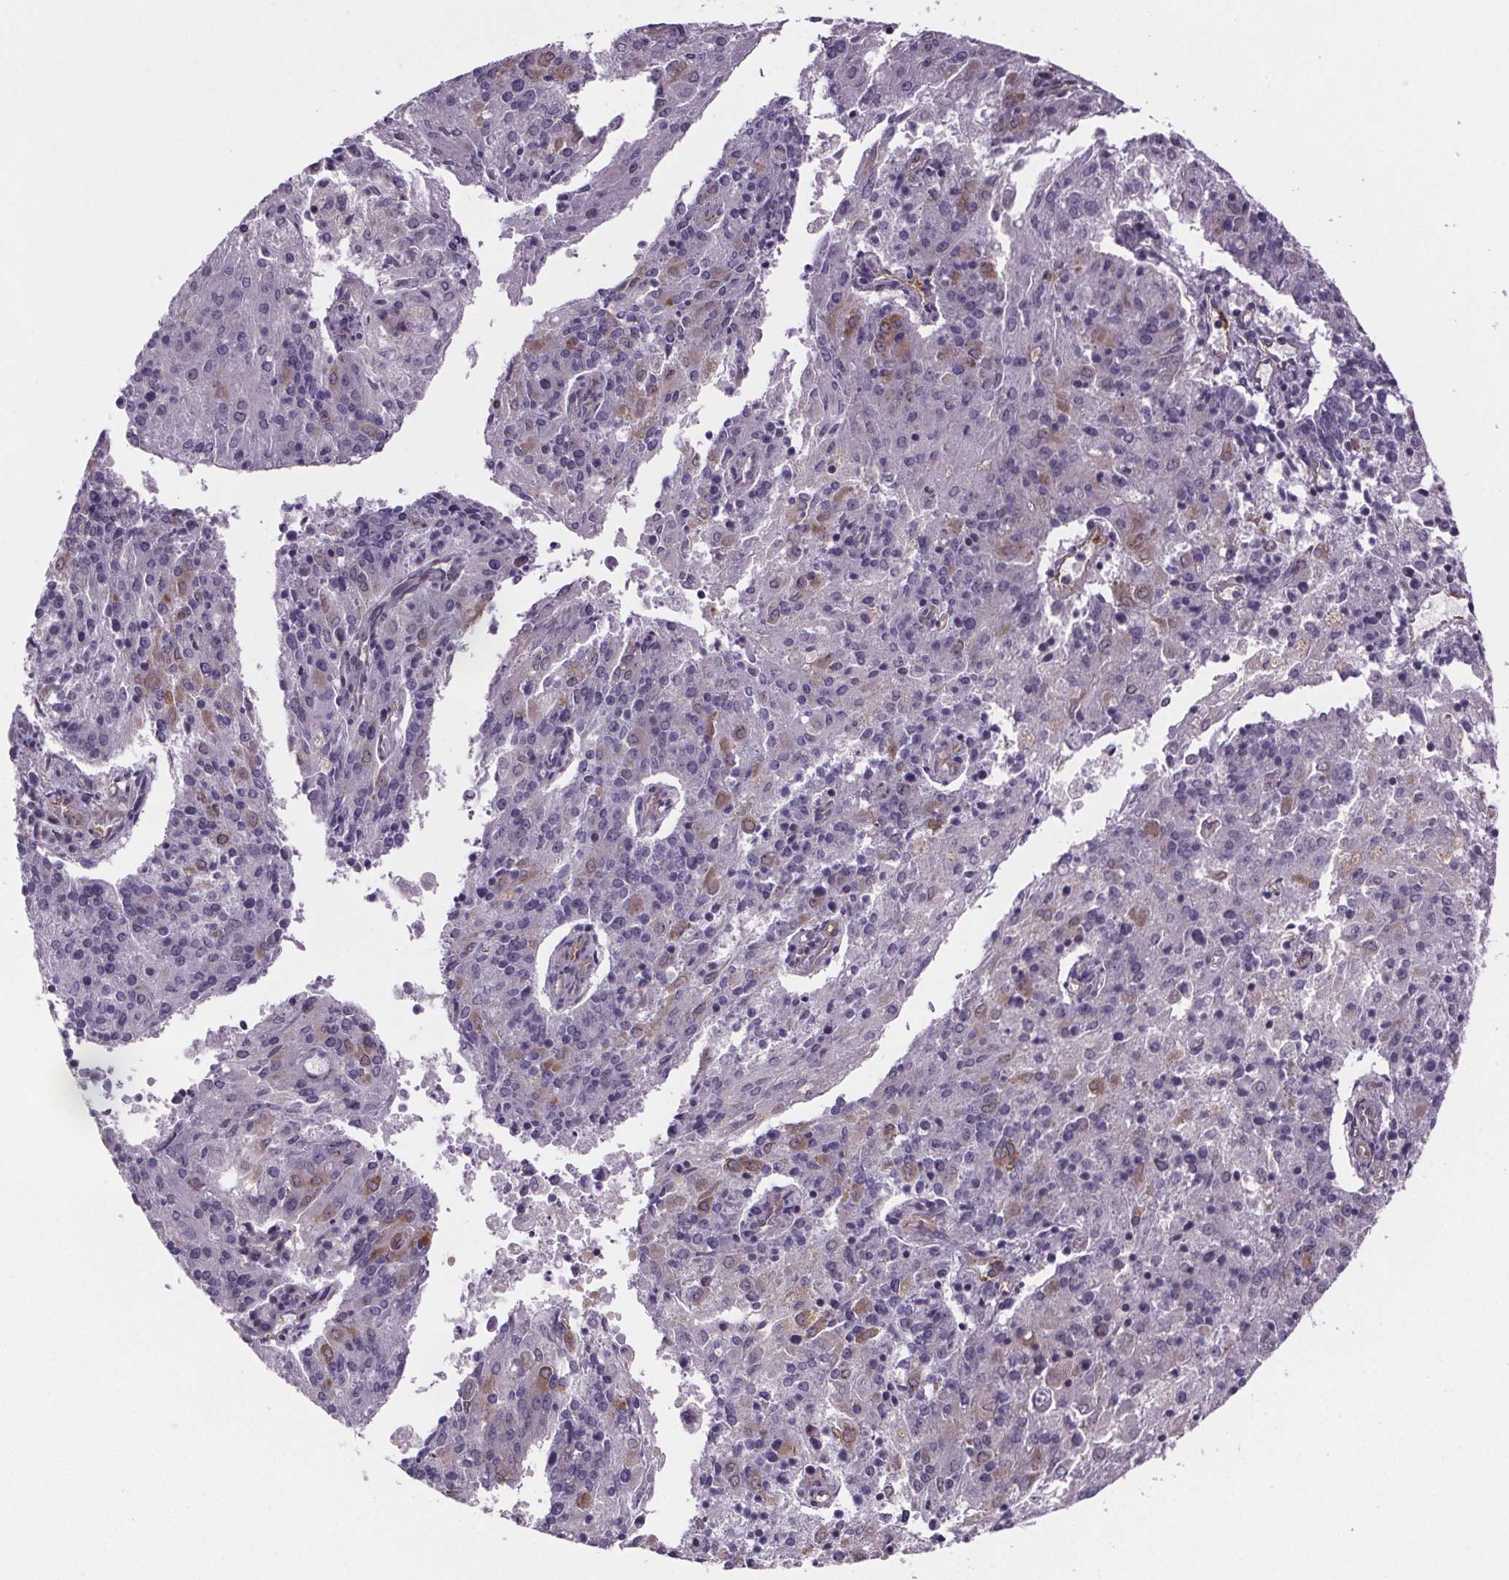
{"staining": {"intensity": "moderate", "quantity": "<25%", "location": "cytoplasmic/membranous"}, "tissue": "endometrial cancer", "cell_type": "Tumor cells", "image_type": "cancer", "snomed": [{"axis": "morphology", "description": "Adenocarcinoma, NOS"}, {"axis": "topography", "description": "Endometrium"}], "caption": "Protein expression by immunohistochemistry (IHC) demonstrates moderate cytoplasmic/membranous expression in approximately <25% of tumor cells in adenocarcinoma (endometrial).", "gene": "TTC12", "patient": {"sex": "female", "age": 82}}